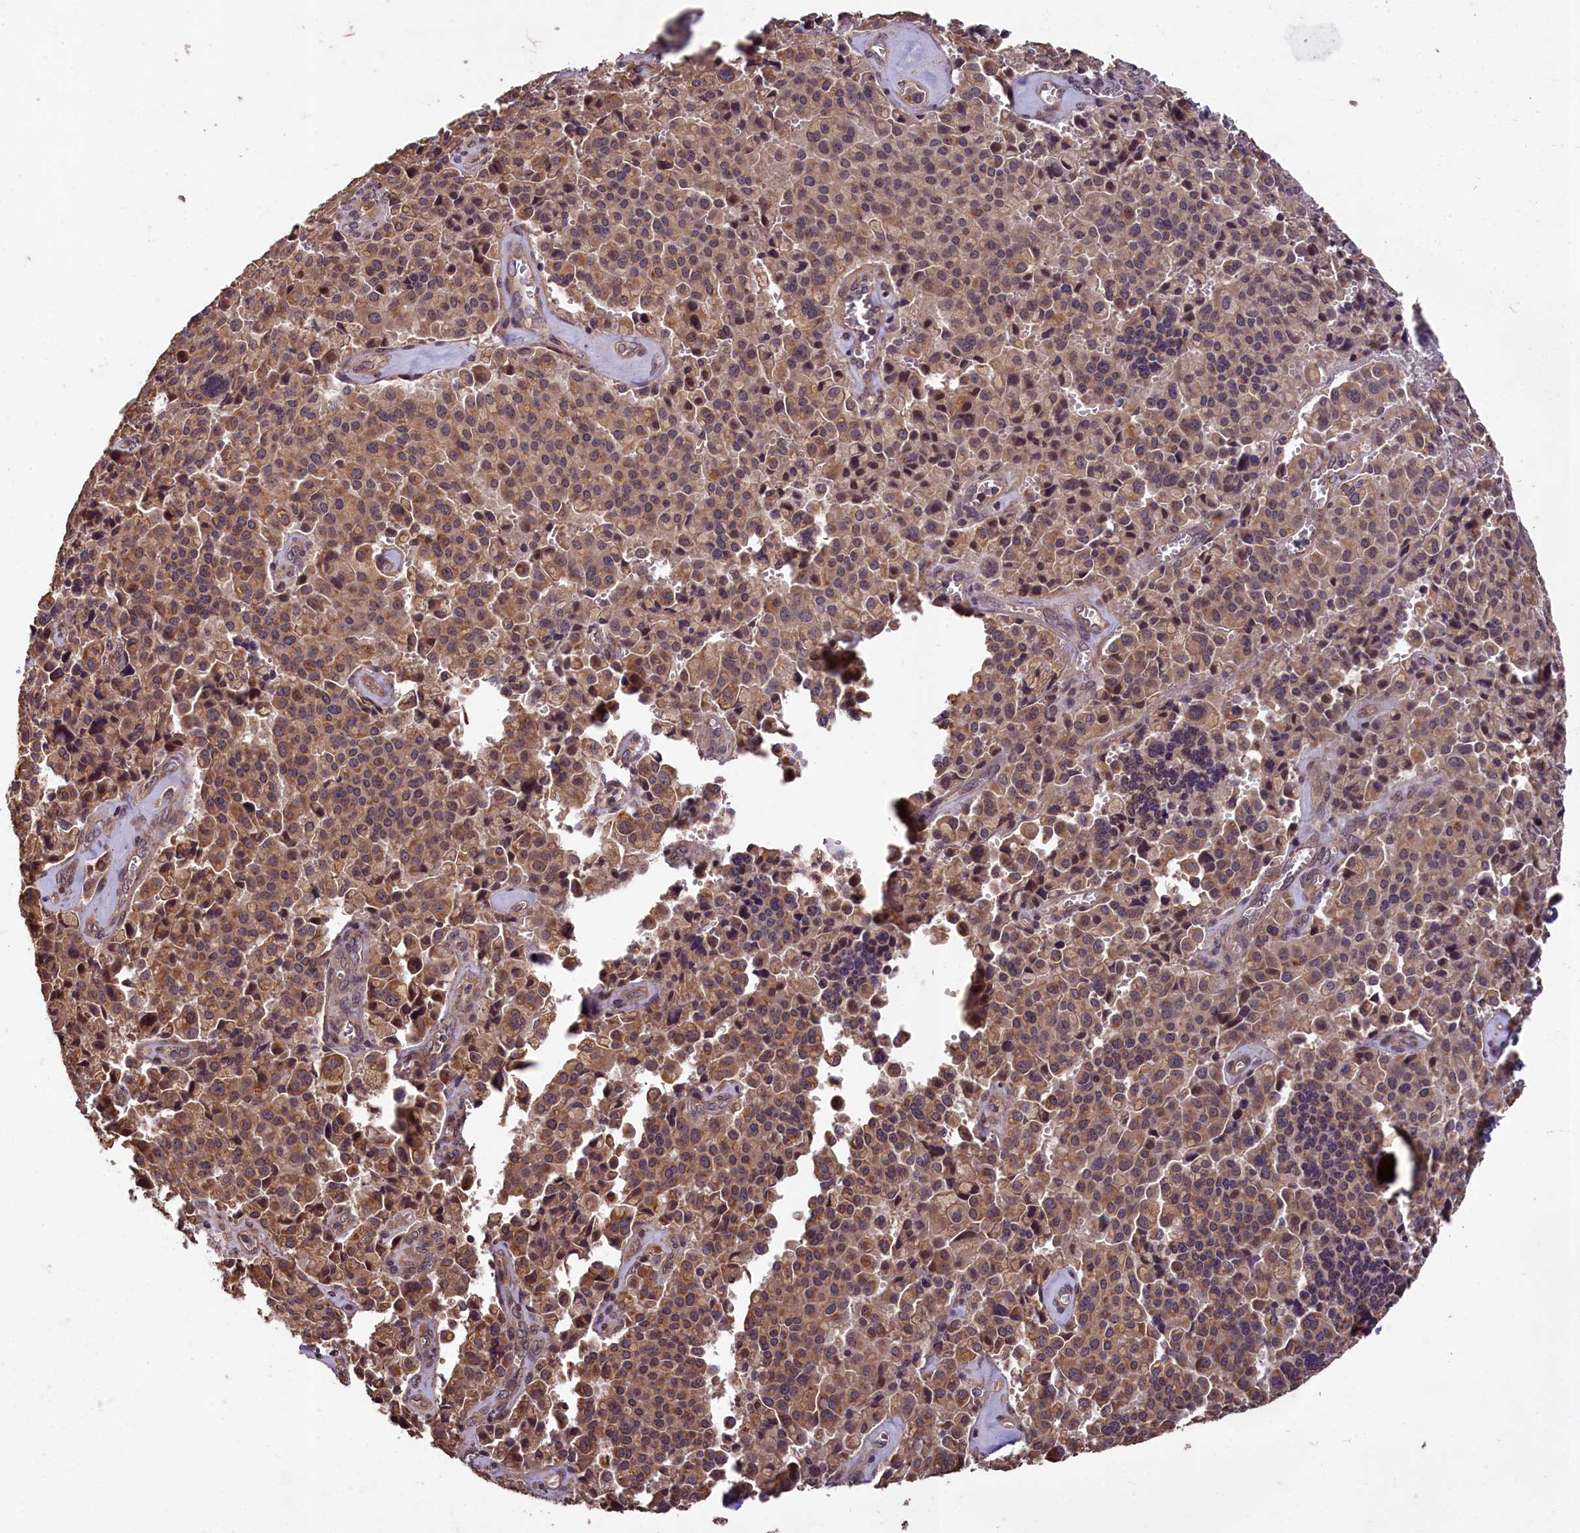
{"staining": {"intensity": "moderate", "quantity": ">75%", "location": "cytoplasmic/membranous,nuclear"}, "tissue": "pancreatic cancer", "cell_type": "Tumor cells", "image_type": "cancer", "snomed": [{"axis": "morphology", "description": "Adenocarcinoma, NOS"}, {"axis": "topography", "description": "Pancreas"}], "caption": "Pancreatic cancer (adenocarcinoma) stained with a brown dye demonstrates moderate cytoplasmic/membranous and nuclear positive staining in about >75% of tumor cells.", "gene": "CHD9", "patient": {"sex": "male", "age": 65}}